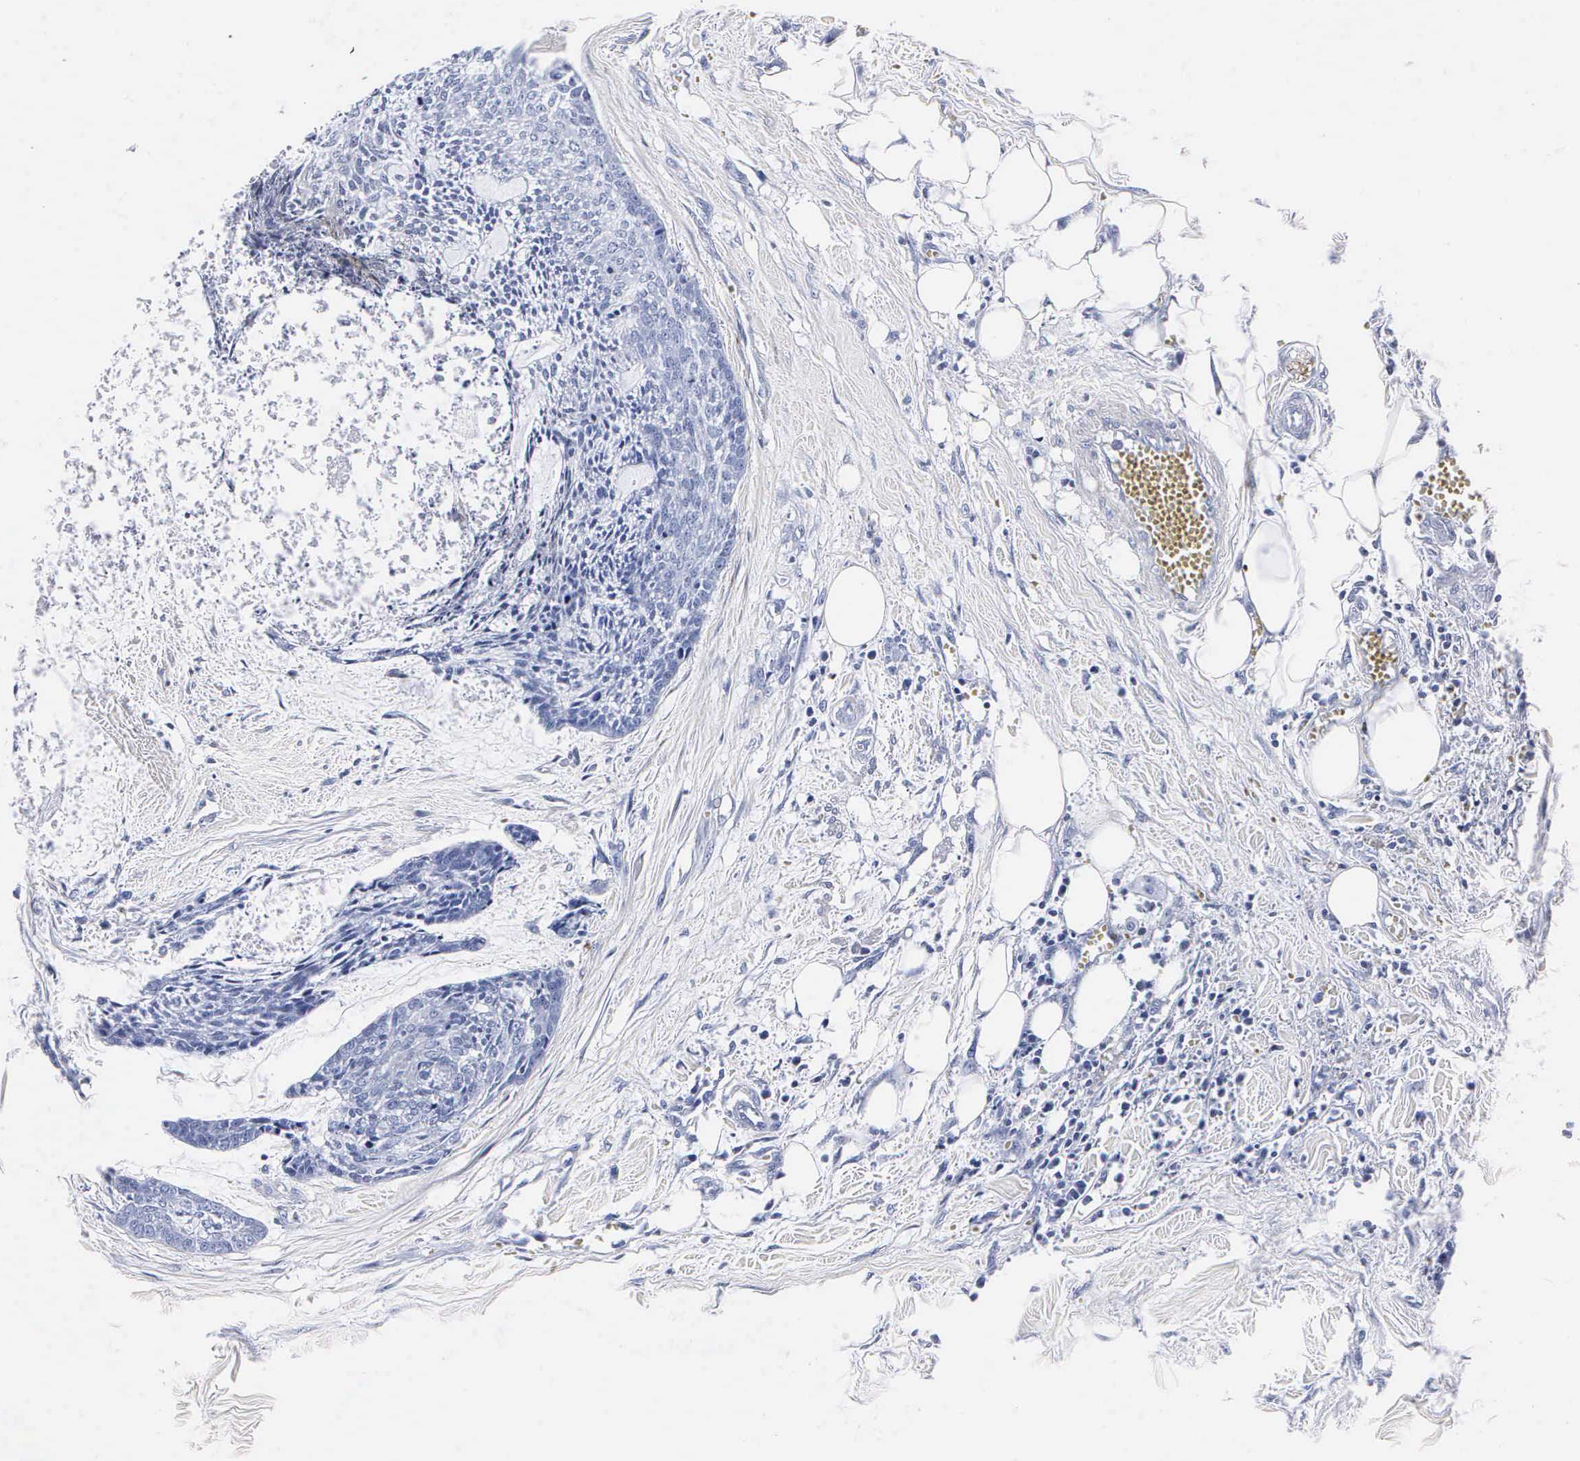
{"staining": {"intensity": "negative", "quantity": "none", "location": "none"}, "tissue": "head and neck cancer", "cell_type": "Tumor cells", "image_type": "cancer", "snomed": [{"axis": "morphology", "description": "Squamous cell carcinoma, NOS"}, {"axis": "topography", "description": "Salivary gland"}, {"axis": "topography", "description": "Head-Neck"}], "caption": "Human head and neck squamous cell carcinoma stained for a protein using IHC displays no positivity in tumor cells.", "gene": "ENO2", "patient": {"sex": "male", "age": 70}}